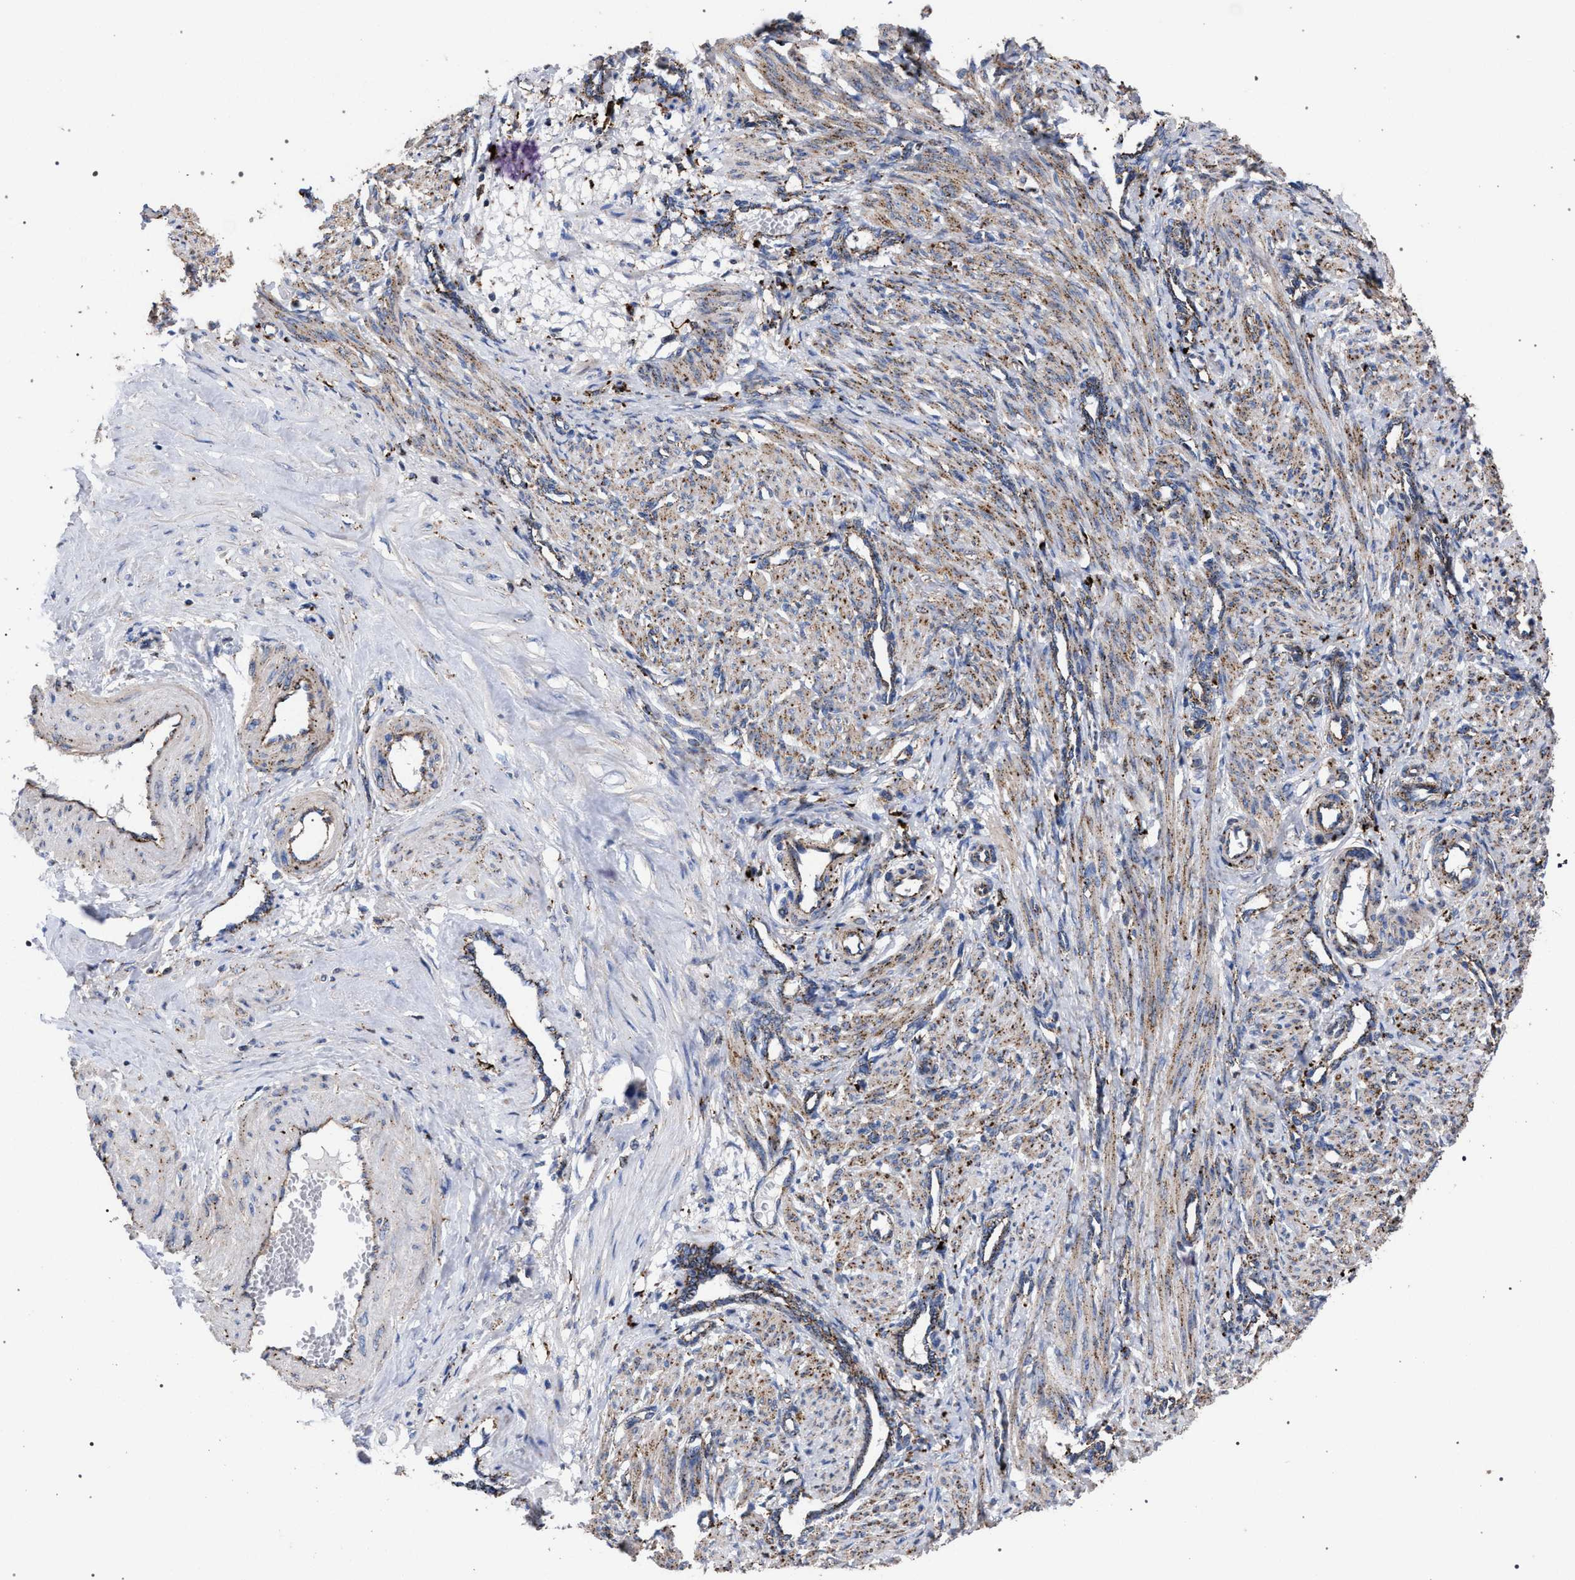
{"staining": {"intensity": "moderate", "quantity": "<25%", "location": "cytoplasmic/membranous"}, "tissue": "smooth muscle", "cell_type": "Smooth muscle cells", "image_type": "normal", "snomed": [{"axis": "morphology", "description": "Normal tissue, NOS"}, {"axis": "topography", "description": "Endometrium"}], "caption": "Brown immunohistochemical staining in normal smooth muscle demonstrates moderate cytoplasmic/membranous positivity in approximately <25% of smooth muscle cells.", "gene": "PPT1", "patient": {"sex": "female", "age": 33}}